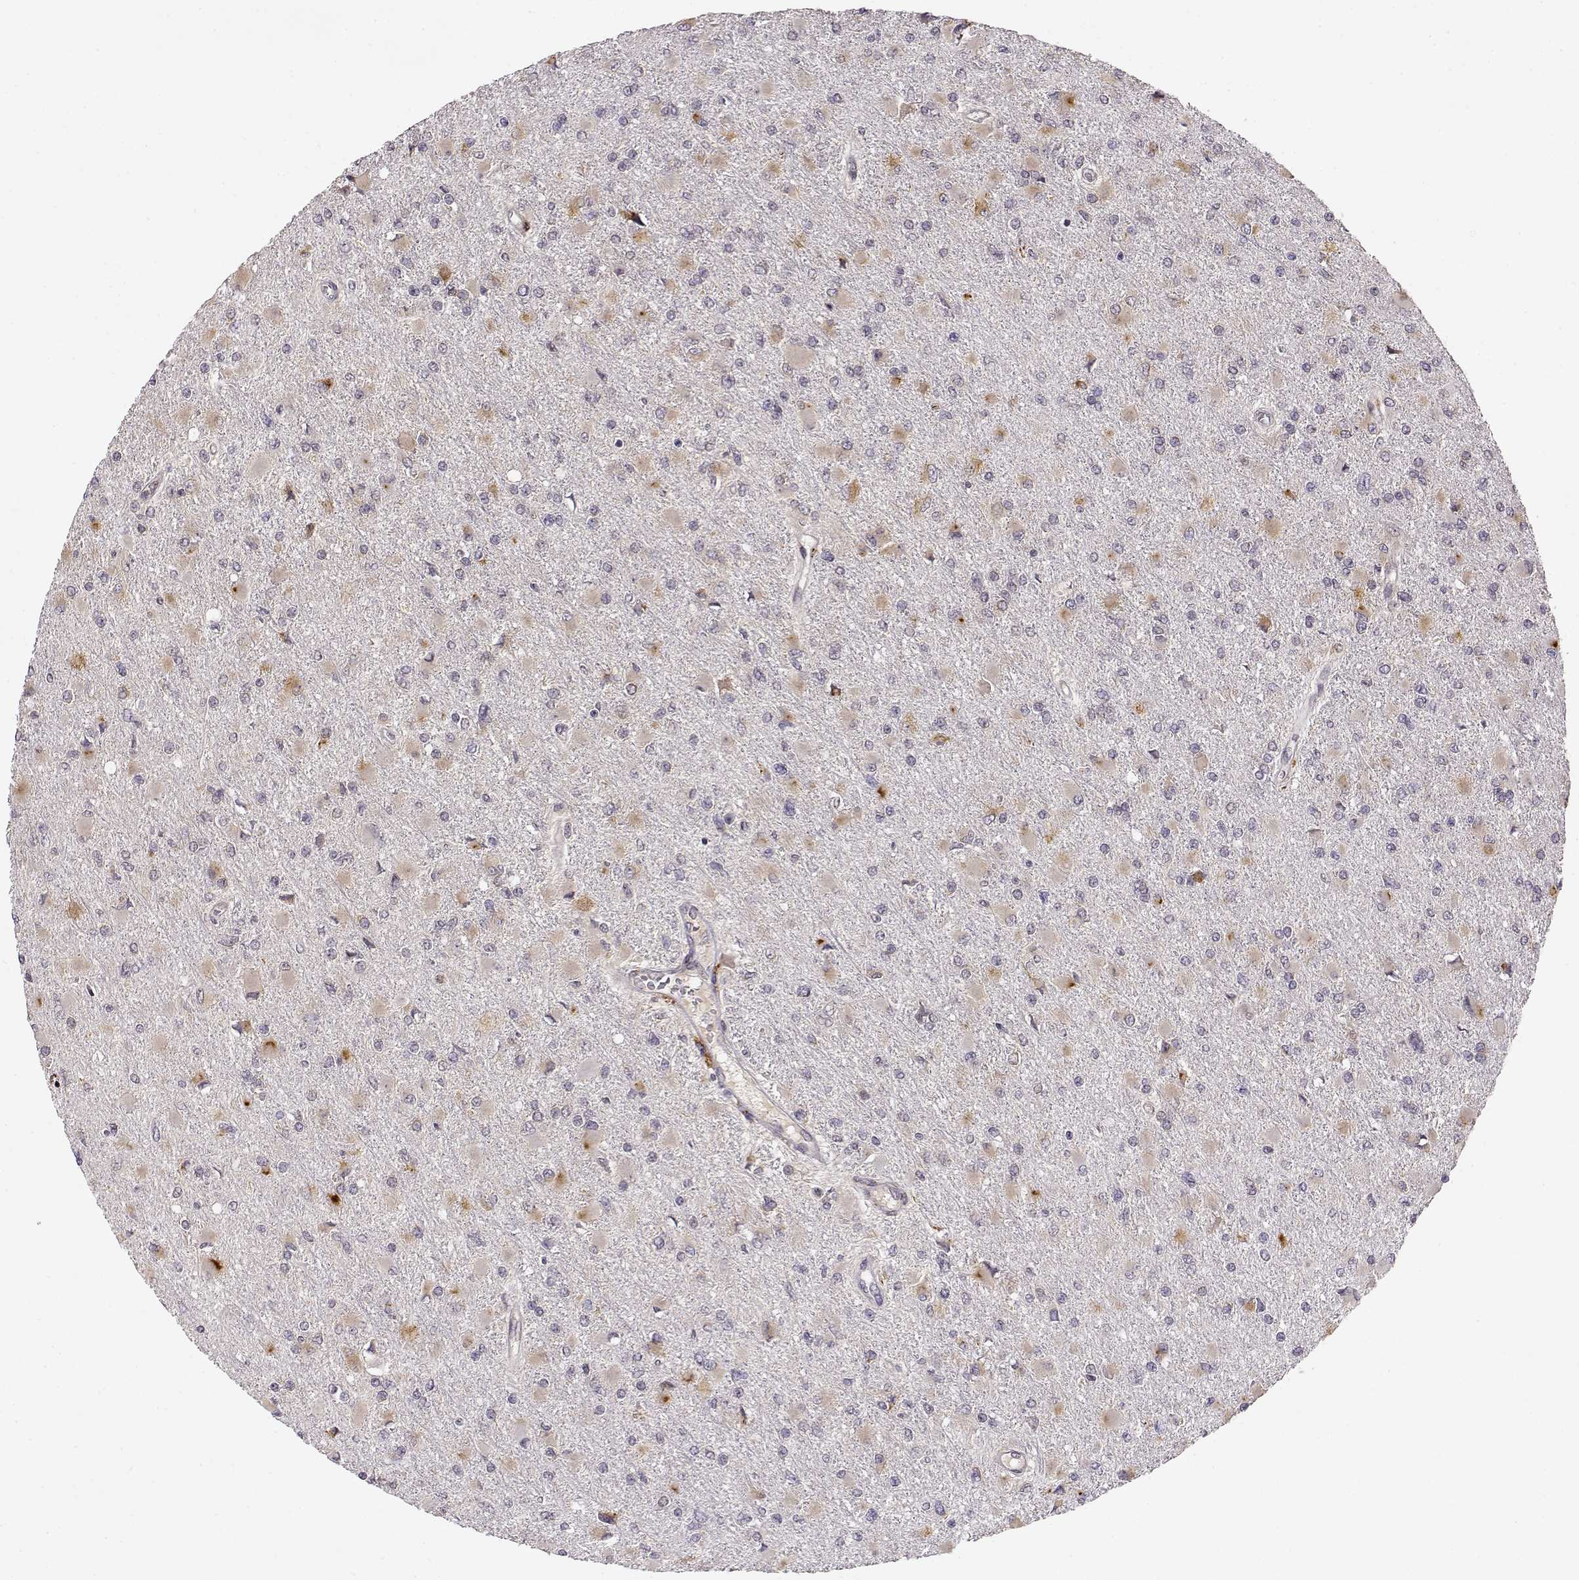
{"staining": {"intensity": "weak", "quantity": "<25%", "location": "cytoplasmic/membranous"}, "tissue": "glioma", "cell_type": "Tumor cells", "image_type": "cancer", "snomed": [{"axis": "morphology", "description": "Glioma, malignant, High grade"}, {"axis": "topography", "description": "Cerebral cortex"}], "caption": "This is an immunohistochemistry photomicrograph of glioma. There is no positivity in tumor cells.", "gene": "ERGIC2", "patient": {"sex": "female", "age": 36}}